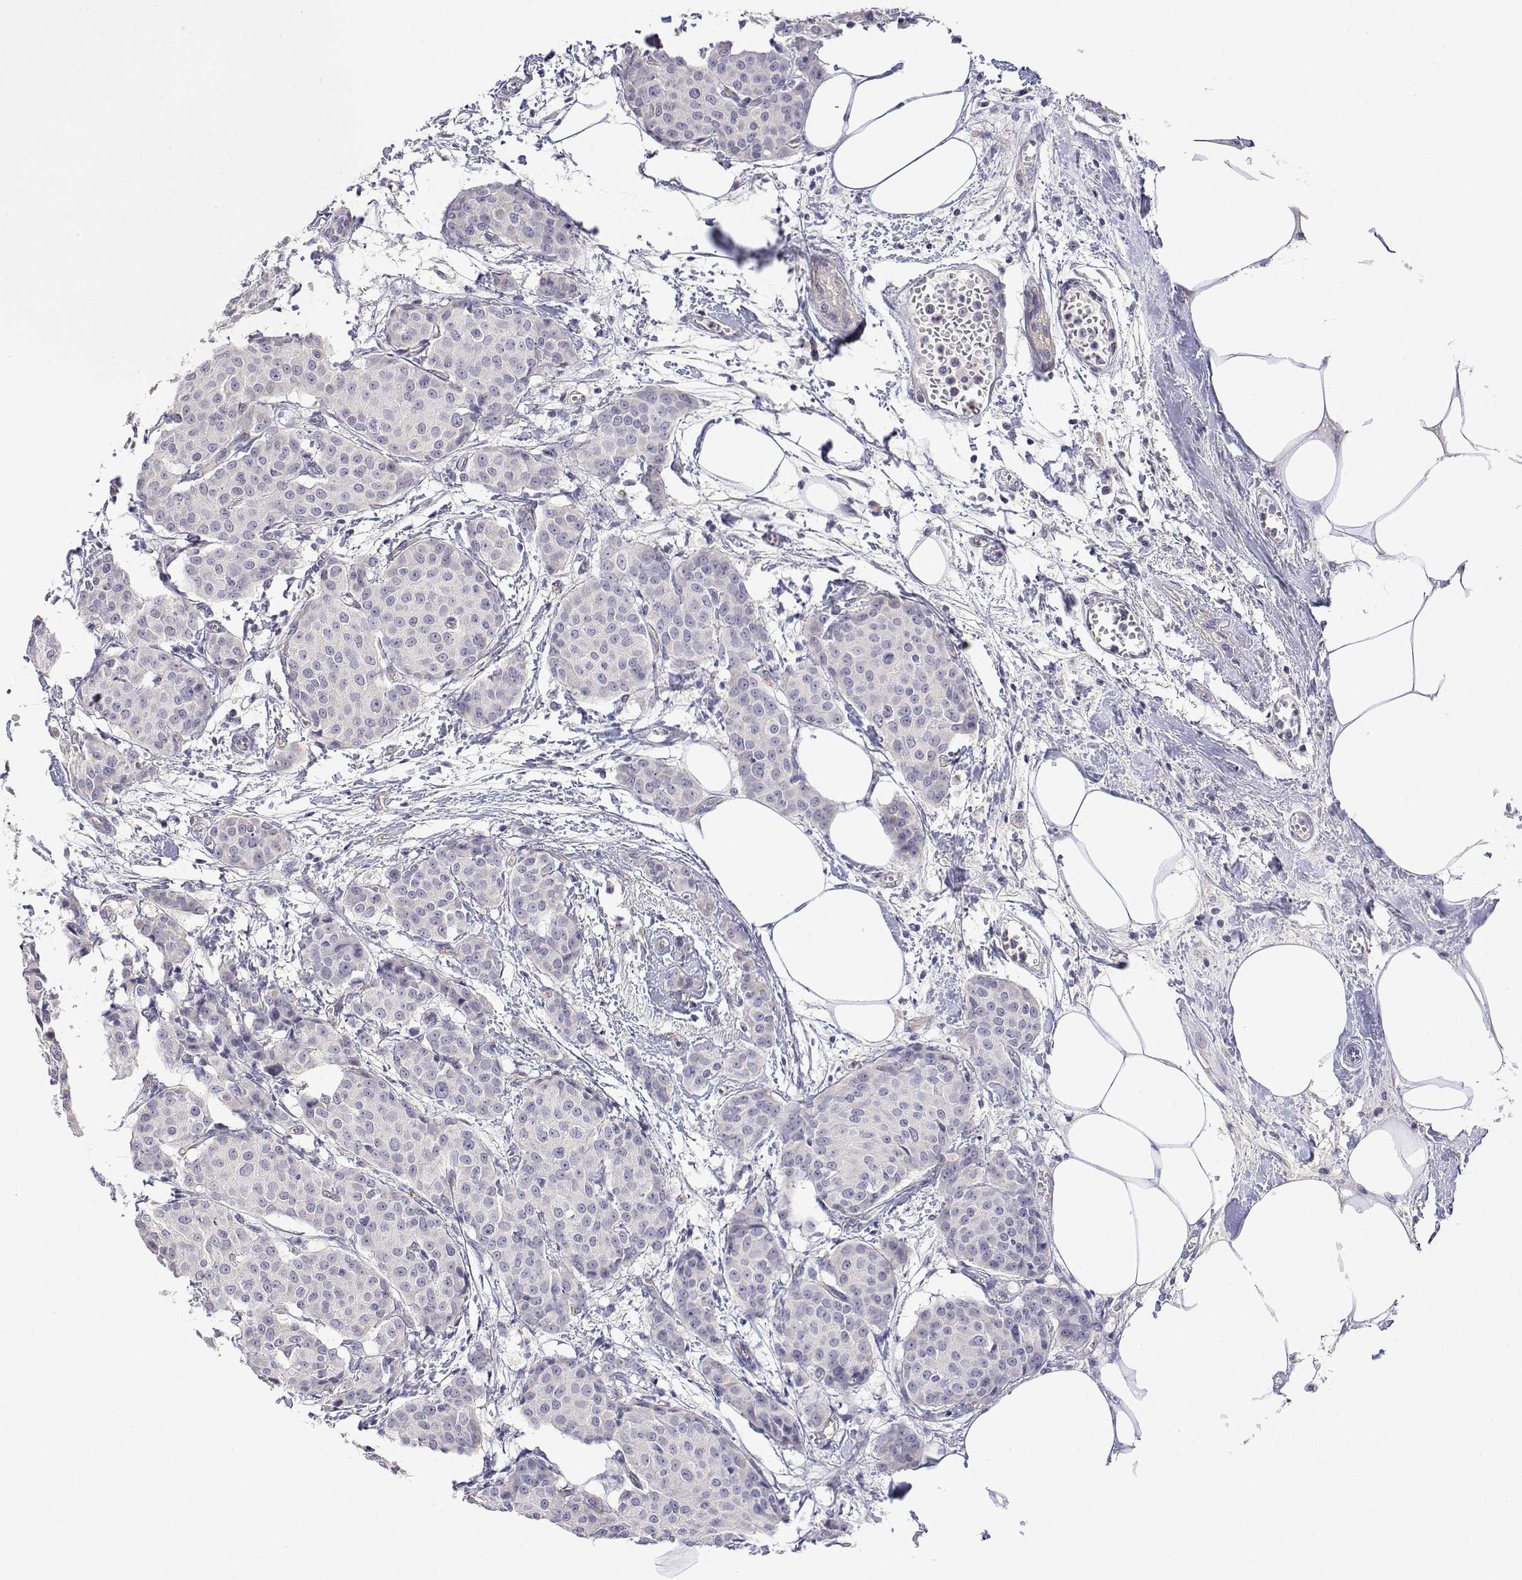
{"staining": {"intensity": "negative", "quantity": "none", "location": "none"}, "tissue": "breast cancer", "cell_type": "Tumor cells", "image_type": "cancer", "snomed": [{"axis": "morphology", "description": "Duct carcinoma"}, {"axis": "topography", "description": "Breast"}], "caption": "Human breast infiltrating ductal carcinoma stained for a protein using immunohistochemistry demonstrates no staining in tumor cells.", "gene": "PLCB1", "patient": {"sex": "female", "age": 91}}